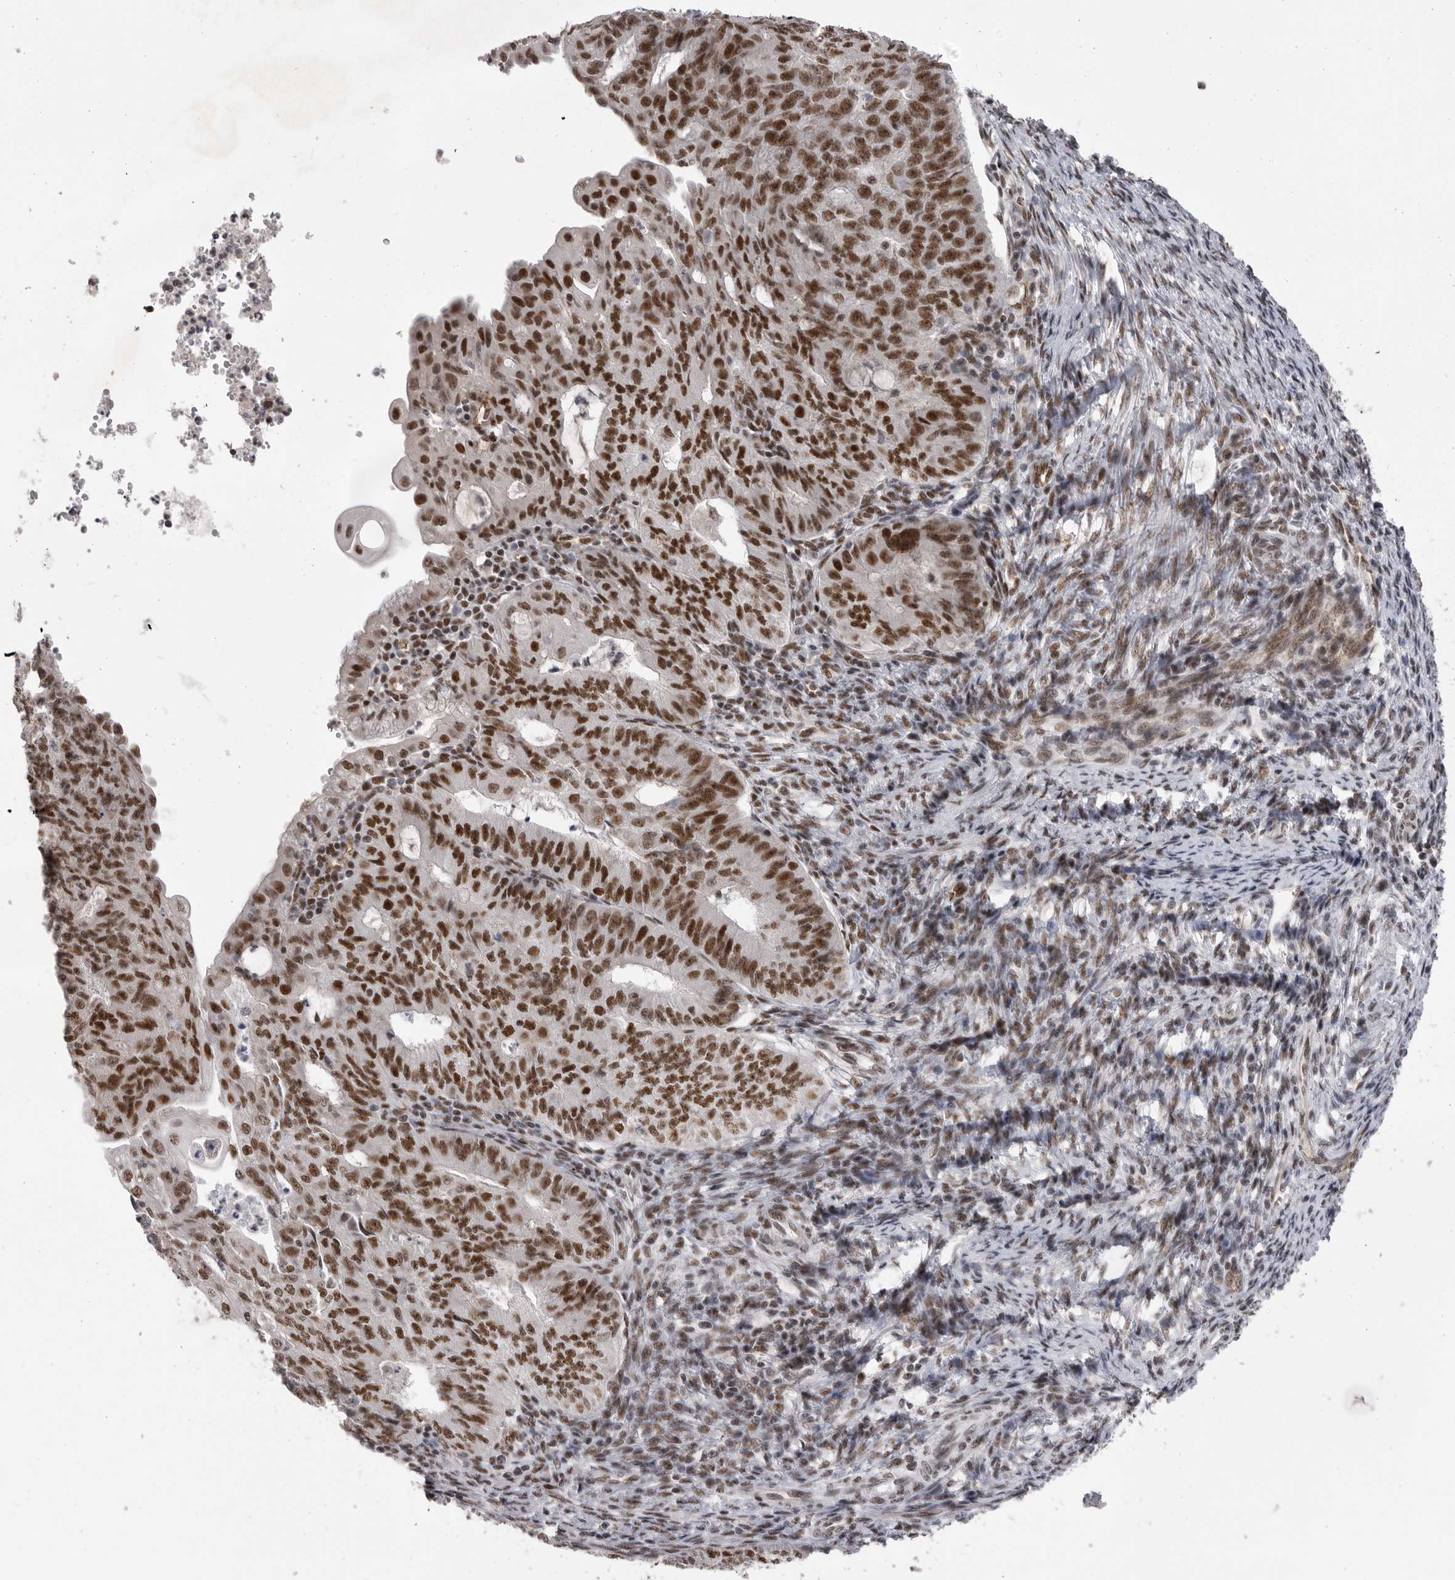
{"staining": {"intensity": "strong", "quantity": ">75%", "location": "nuclear"}, "tissue": "endometrial cancer", "cell_type": "Tumor cells", "image_type": "cancer", "snomed": [{"axis": "morphology", "description": "Adenocarcinoma, NOS"}, {"axis": "topography", "description": "Endometrium"}], "caption": "Strong nuclear positivity is identified in about >75% of tumor cells in endometrial adenocarcinoma. (DAB (3,3'-diaminobenzidine) IHC with brightfield microscopy, high magnification).", "gene": "PPP1R8", "patient": {"sex": "female", "age": 32}}